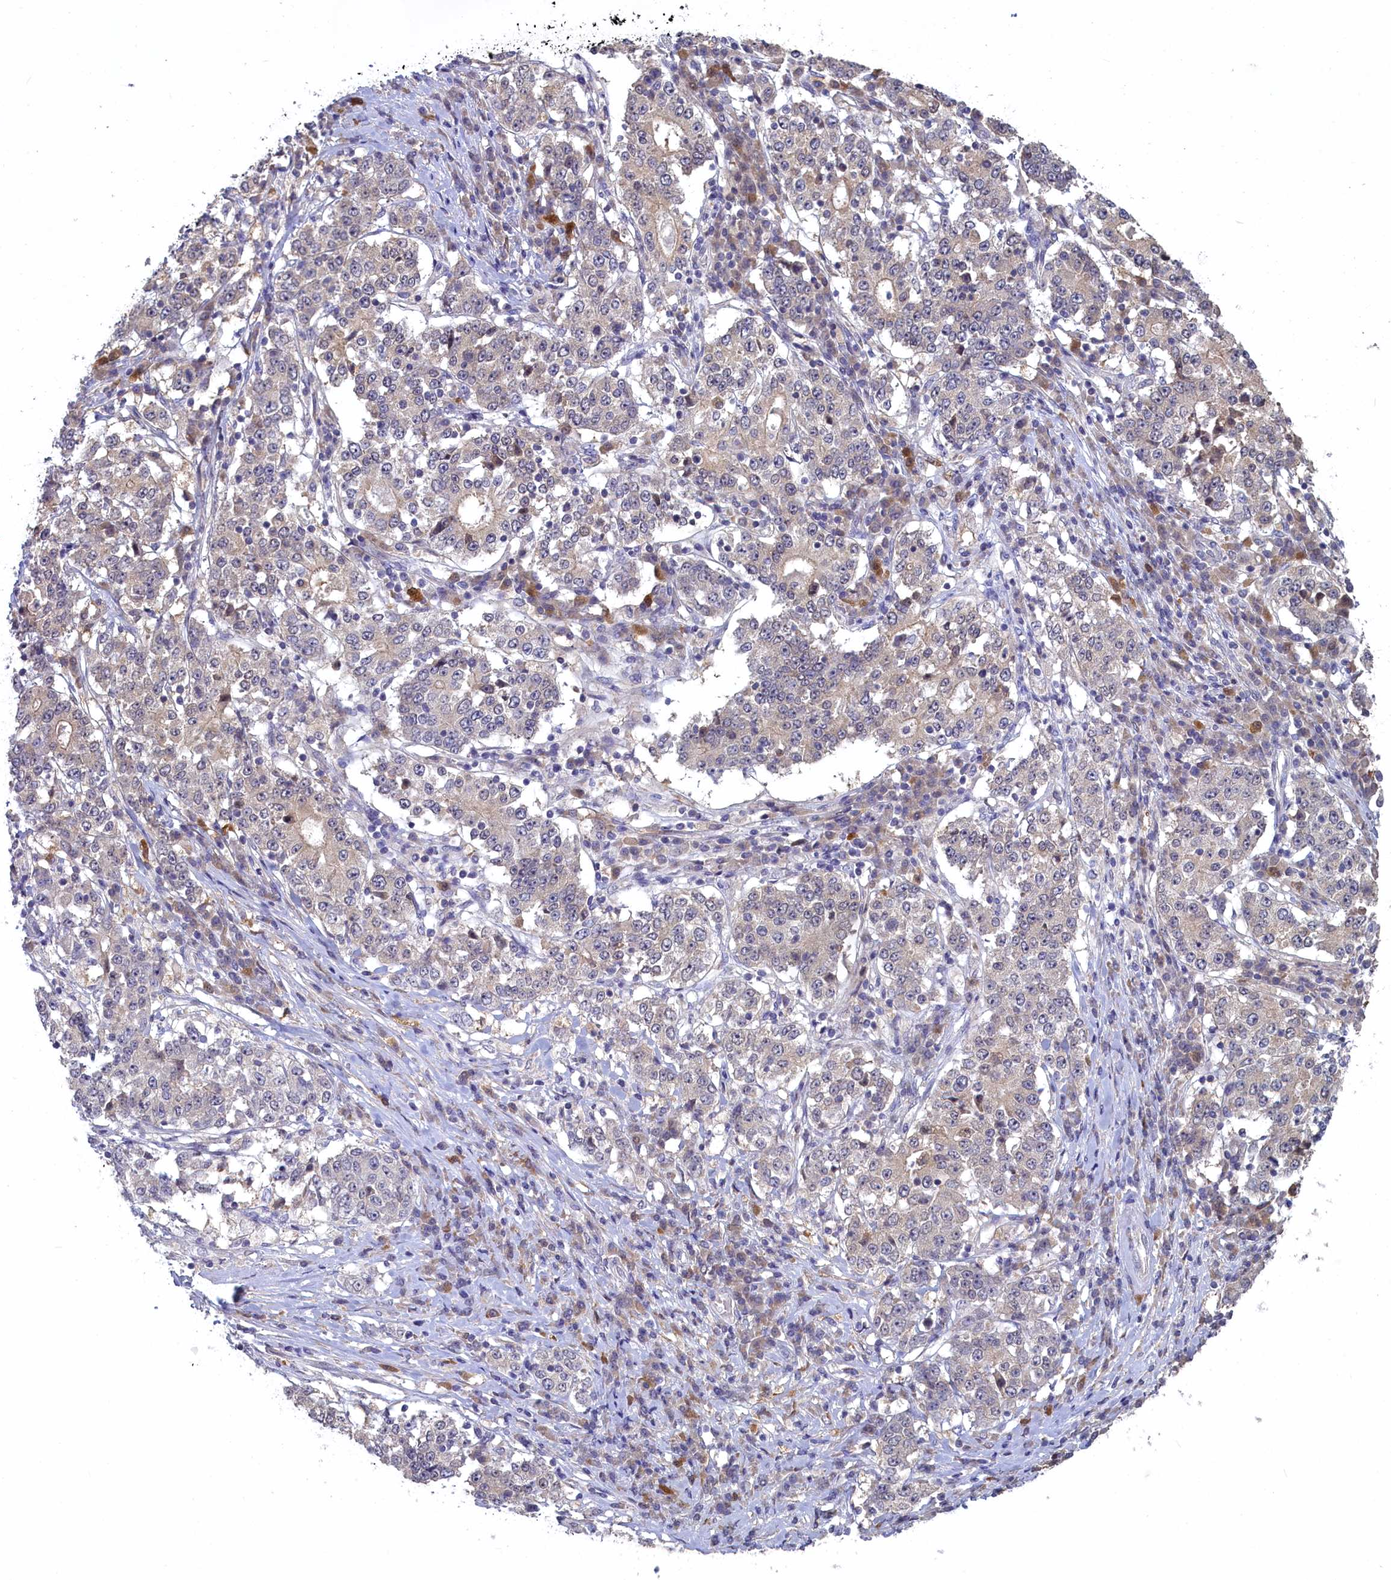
{"staining": {"intensity": "negative", "quantity": "none", "location": "none"}, "tissue": "stomach cancer", "cell_type": "Tumor cells", "image_type": "cancer", "snomed": [{"axis": "morphology", "description": "Adenocarcinoma, NOS"}, {"axis": "topography", "description": "Stomach"}], "caption": "DAB immunohistochemical staining of human stomach adenocarcinoma demonstrates no significant positivity in tumor cells. (Brightfield microscopy of DAB immunohistochemistry (IHC) at high magnification).", "gene": "UCHL3", "patient": {"sex": "male", "age": 59}}